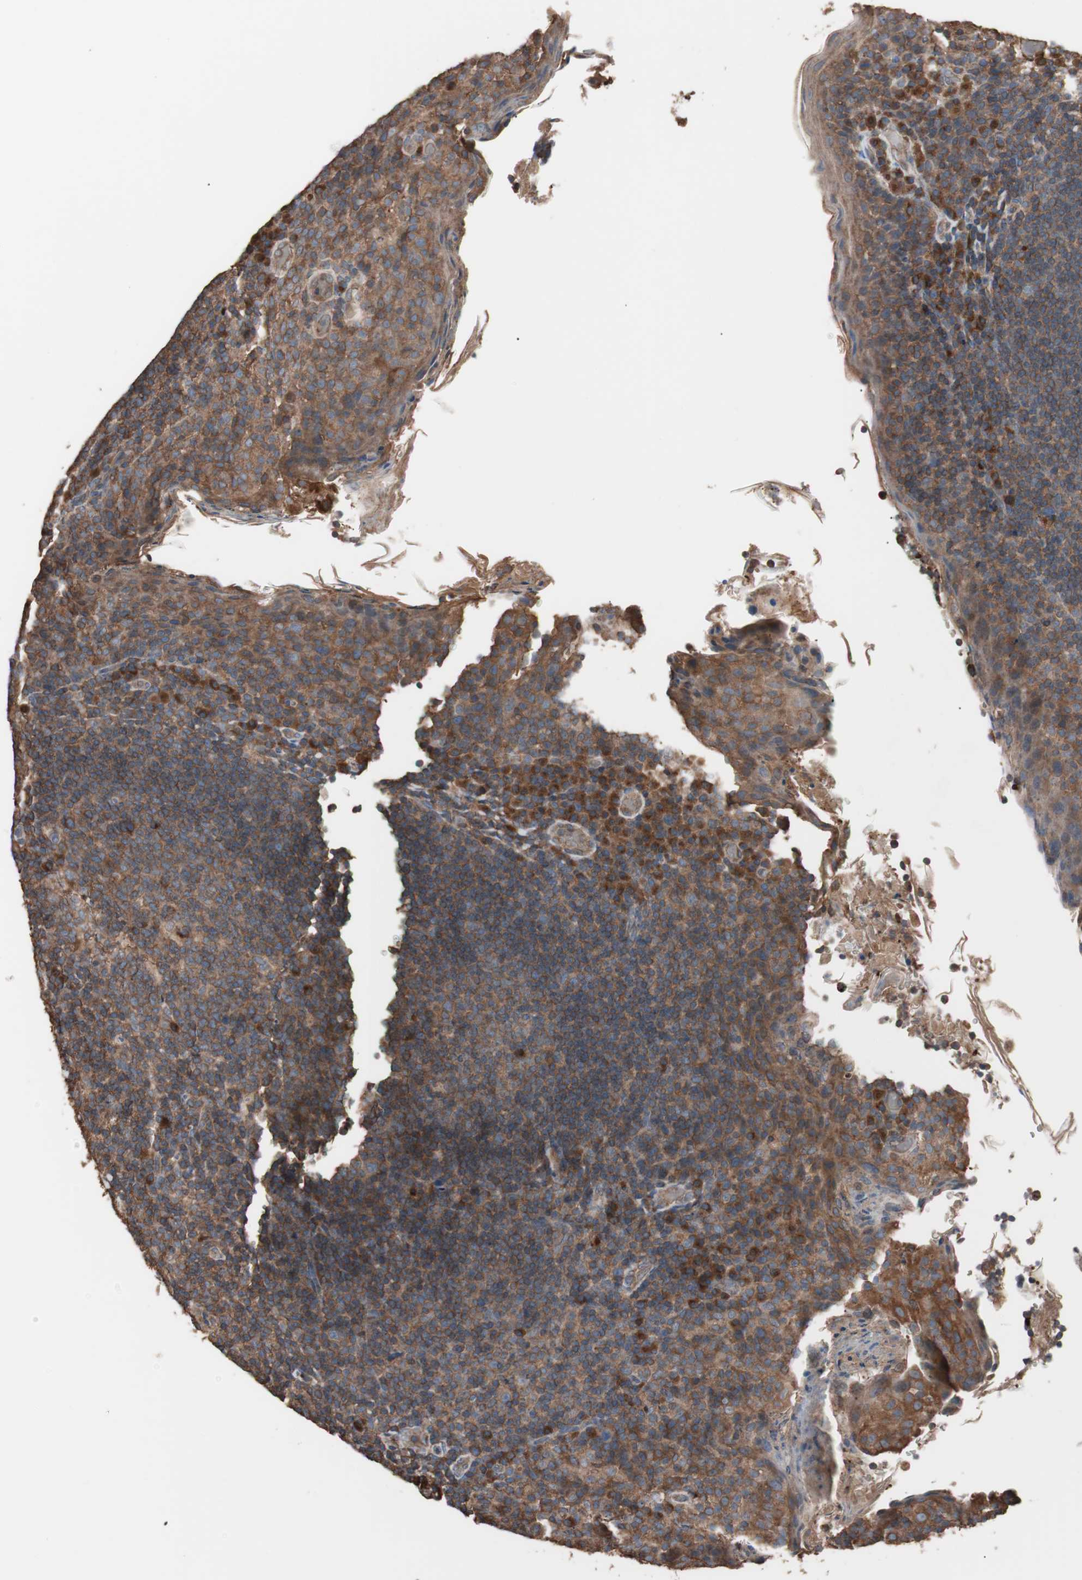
{"staining": {"intensity": "moderate", "quantity": ">75%", "location": "cytoplasmic/membranous"}, "tissue": "tonsil", "cell_type": "Germinal center cells", "image_type": "normal", "snomed": [{"axis": "morphology", "description": "Normal tissue, NOS"}, {"axis": "topography", "description": "Tonsil"}], "caption": "Unremarkable tonsil reveals moderate cytoplasmic/membranous staining in about >75% of germinal center cells, visualized by immunohistochemistry. The protein of interest is shown in brown color, while the nuclei are stained blue.", "gene": "GLYCTK", "patient": {"sex": "male", "age": 17}}